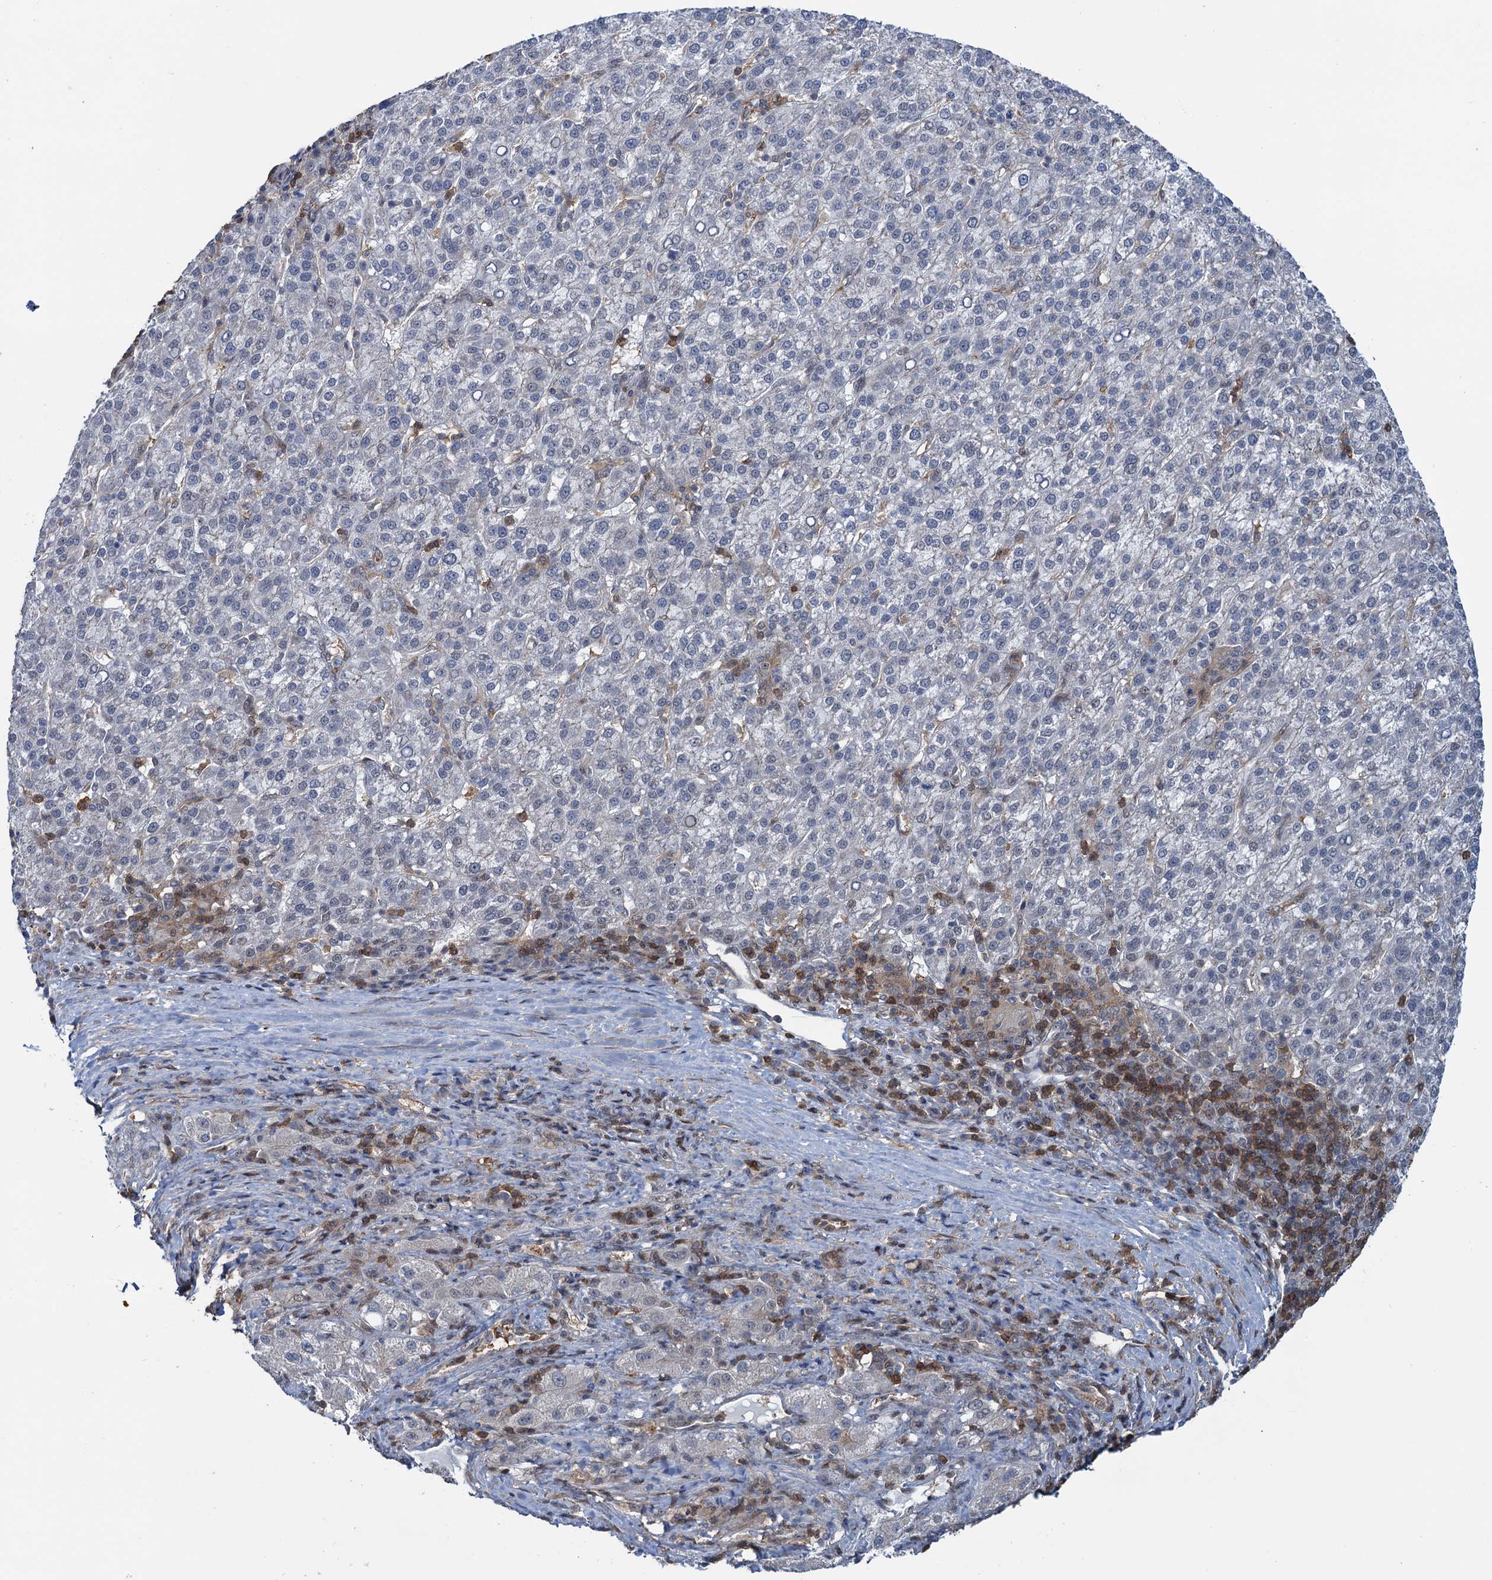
{"staining": {"intensity": "negative", "quantity": "none", "location": "none"}, "tissue": "liver cancer", "cell_type": "Tumor cells", "image_type": "cancer", "snomed": [{"axis": "morphology", "description": "Carcinoma, Hepatocellular, NOS"}, {"axis": "topography", "description": "Liver"}], "caption": "A histopathology image of human liver hepatocellular carcinoma is negative for staining in tumor cells.", "gene": "ZNF609", "patient": {"sex": "female", "age": 58}}